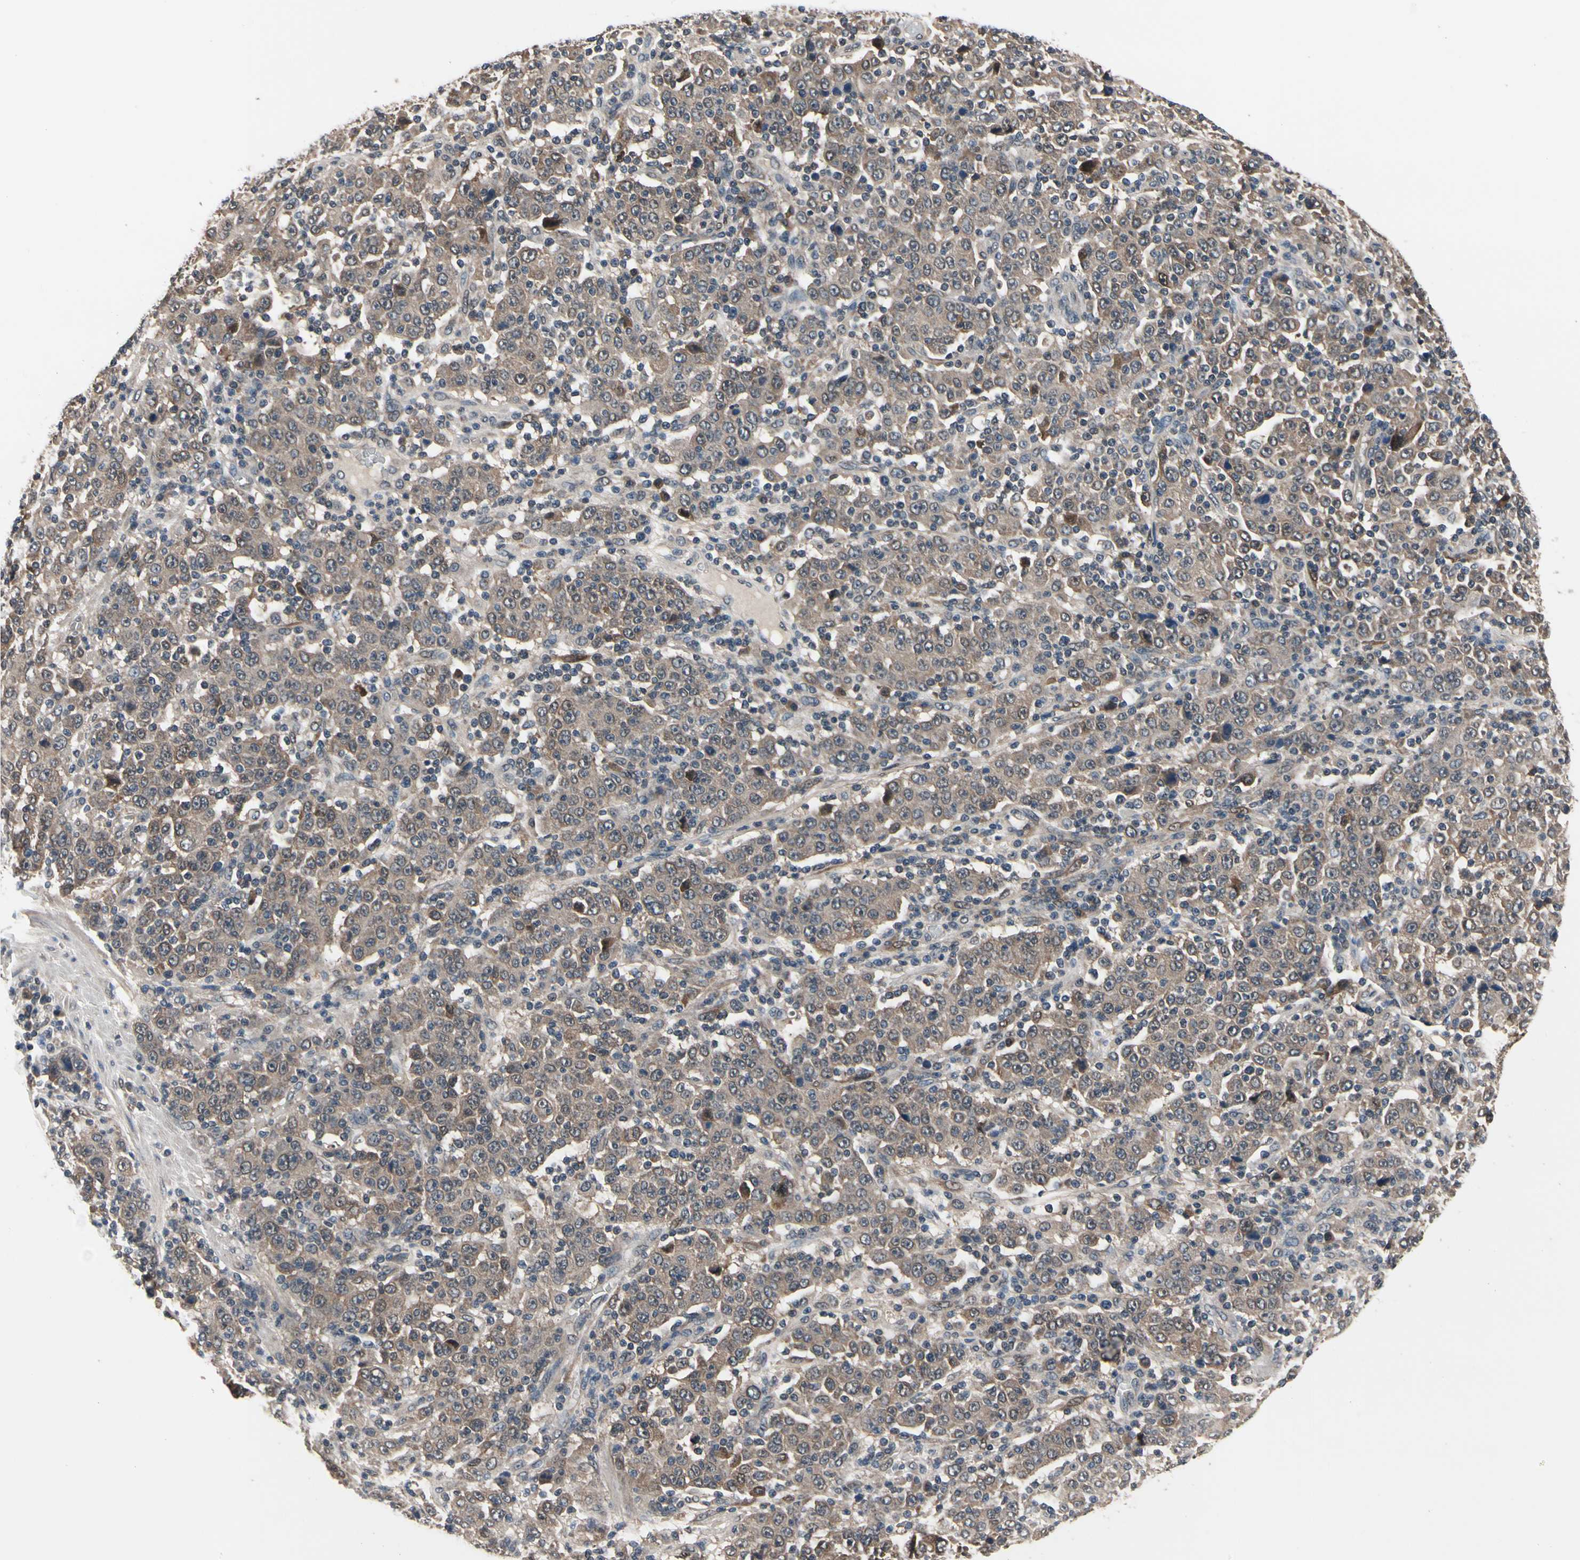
{"staining": {"intensity": "moderate", "quantity": ">75%", "location": "cytoplasmic/membranous"}, "tissue": "stomach cancer", "cell_type": "Tumor cells", "image_type": "cancer", "snomed": [{"axis": "morphology", "description": "Normal tissue, NOS"}, {"axis": "morphology", "description": "Adenocarcinoma, NOS"}, {"axis": "topography", "description": "Stomach, upper"}, {"axis": "topography", "description": "Stomach"}], "caption": "IHC of human stomach cancer demonstrates medium levels of moderate cytoplasmic/membranous positivity in about >75% of tumor cells.", "gene": "PRDX6", "patient": {"sex": "male", "age": 59}}